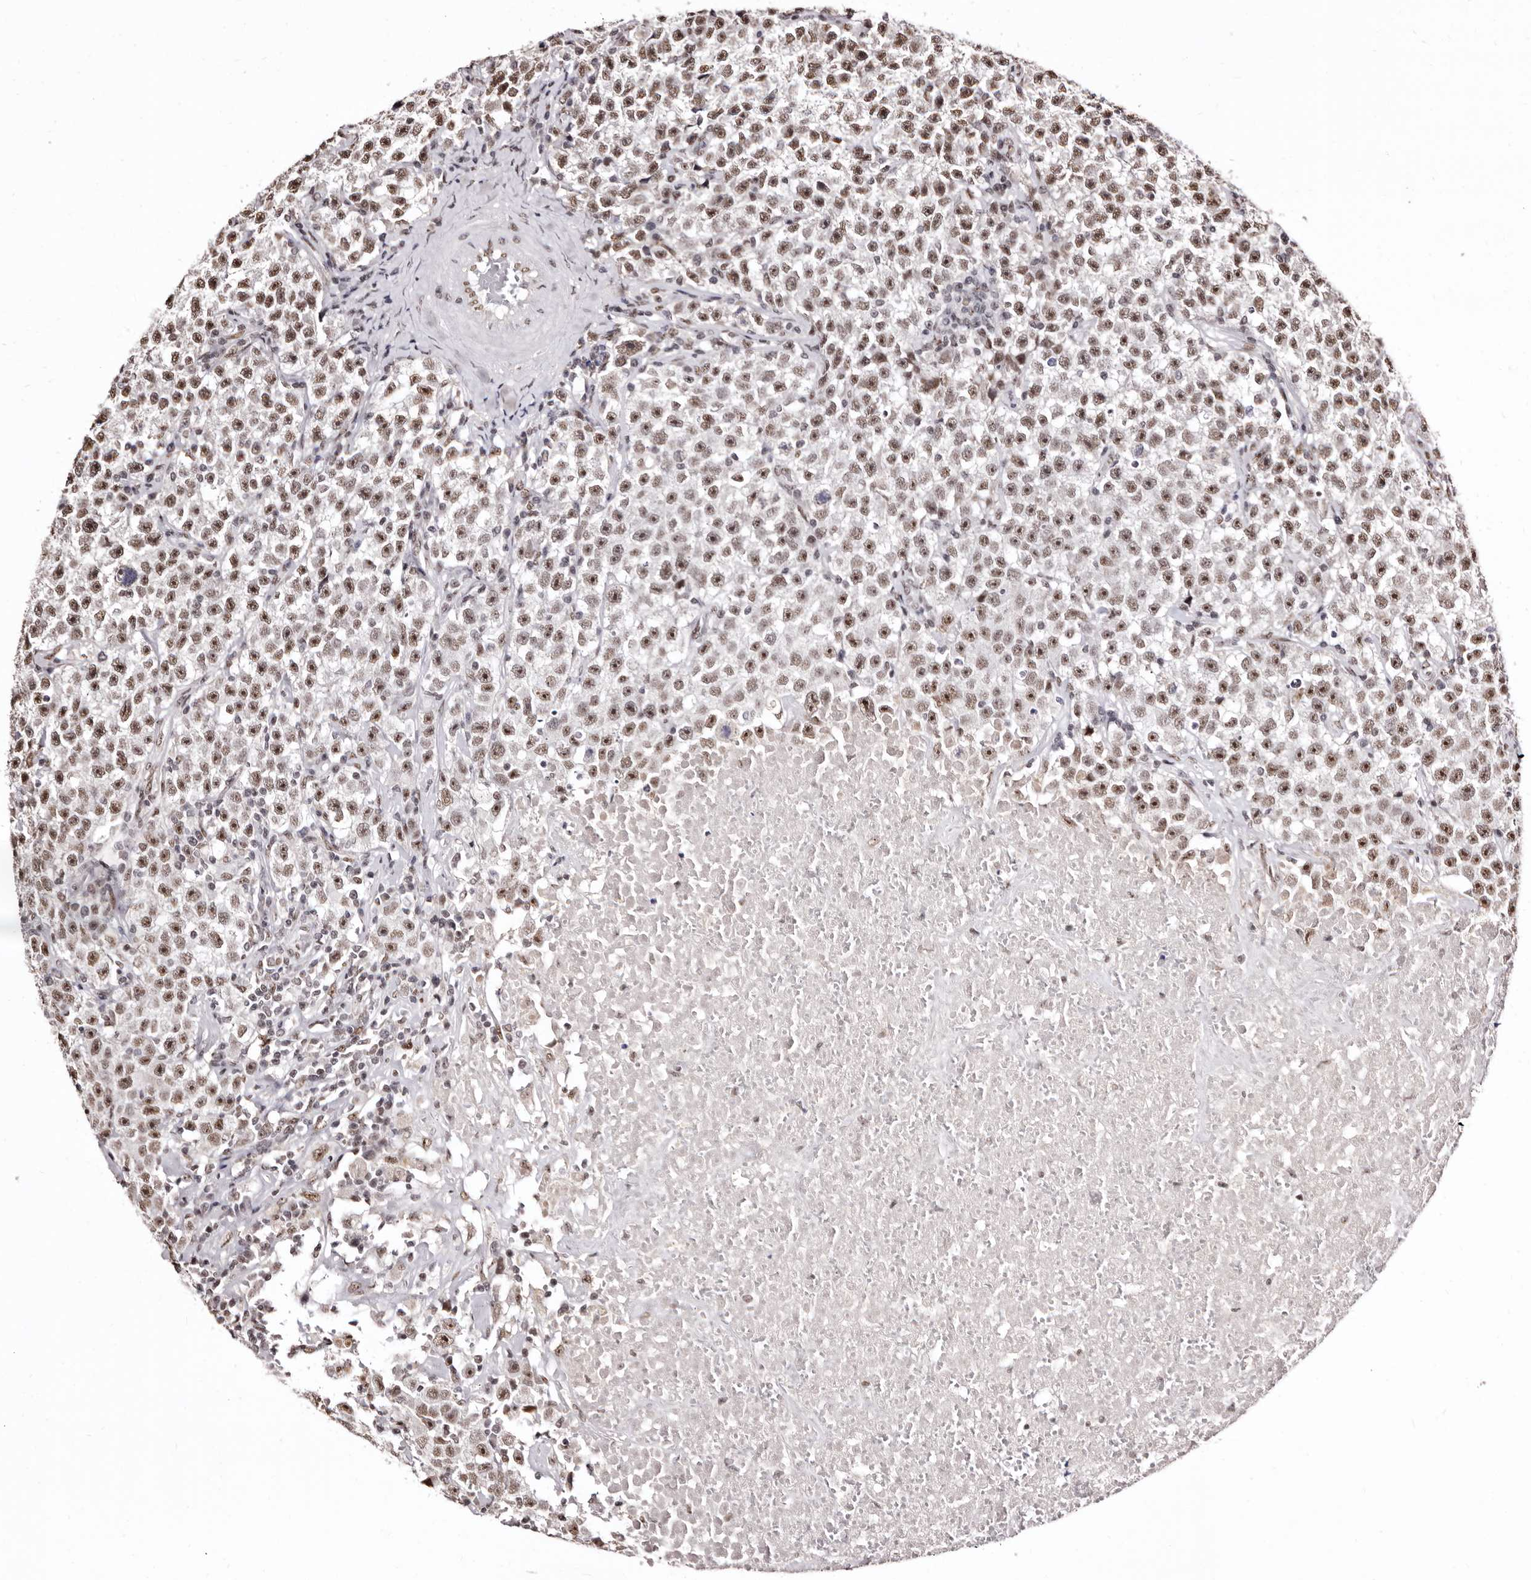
{"staining": {"intensity": "moderate", "quantity": ">75%", "location": "nuclear"}, "tissue": "testis cancer", "cell_type": "Tumor cells", "image_type": "cancer", "snomed": [{"axis": "morphology", "description": "Seminoma, NOS"}, {"axis": "topography", "description": "Testis"}], "caption": "Human seminoma (testis) stained with a brown dye demonstrates moderate nuclear positive expression in about >75% of tumor cells.", "gene": "ANAPC11", "patient": {"sex": "male", "age": 22}}